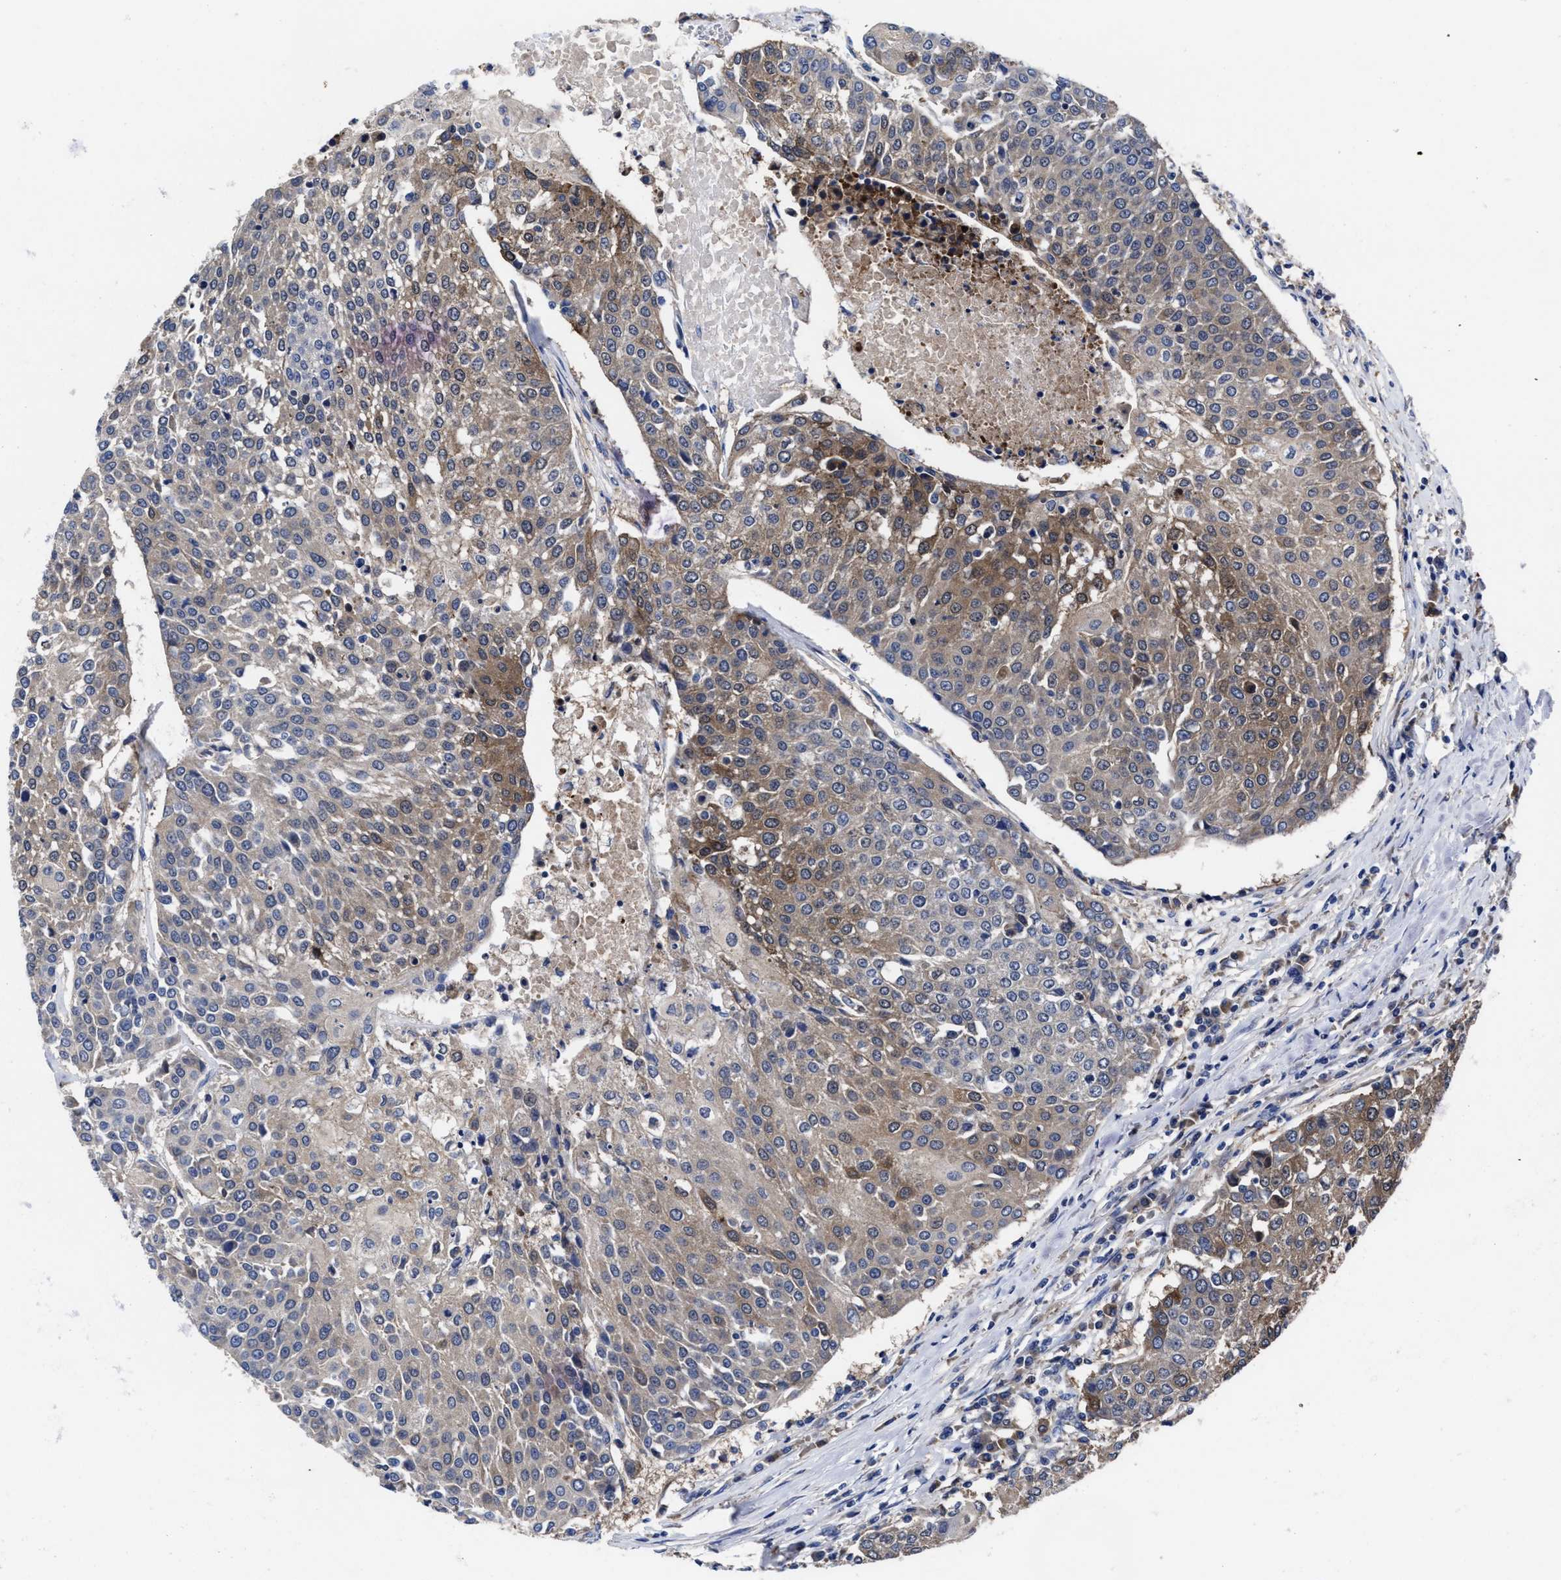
{"staining": {"intensity": "moderate", "quantity": ">75%", "location": "cytoplasmic/membranous"}, "tissue": "urothelial cancer", "cell_type": "Tumor cells", "image_type": "cancer", "snomed": [{"axis": "morphology", "description": "Urothelial carcinoma, High grade"}, {"axis": "topography", "description": "Urinary bladder"}], "caption": "DAB immunohistochemical staining of urothelial cancer reveals moderate cytoplasmic/membranous protein staining in approximately >75% of tumor cells.", "gene": "TXNDC17", "patient": {"sex": "female", "age": 85}}